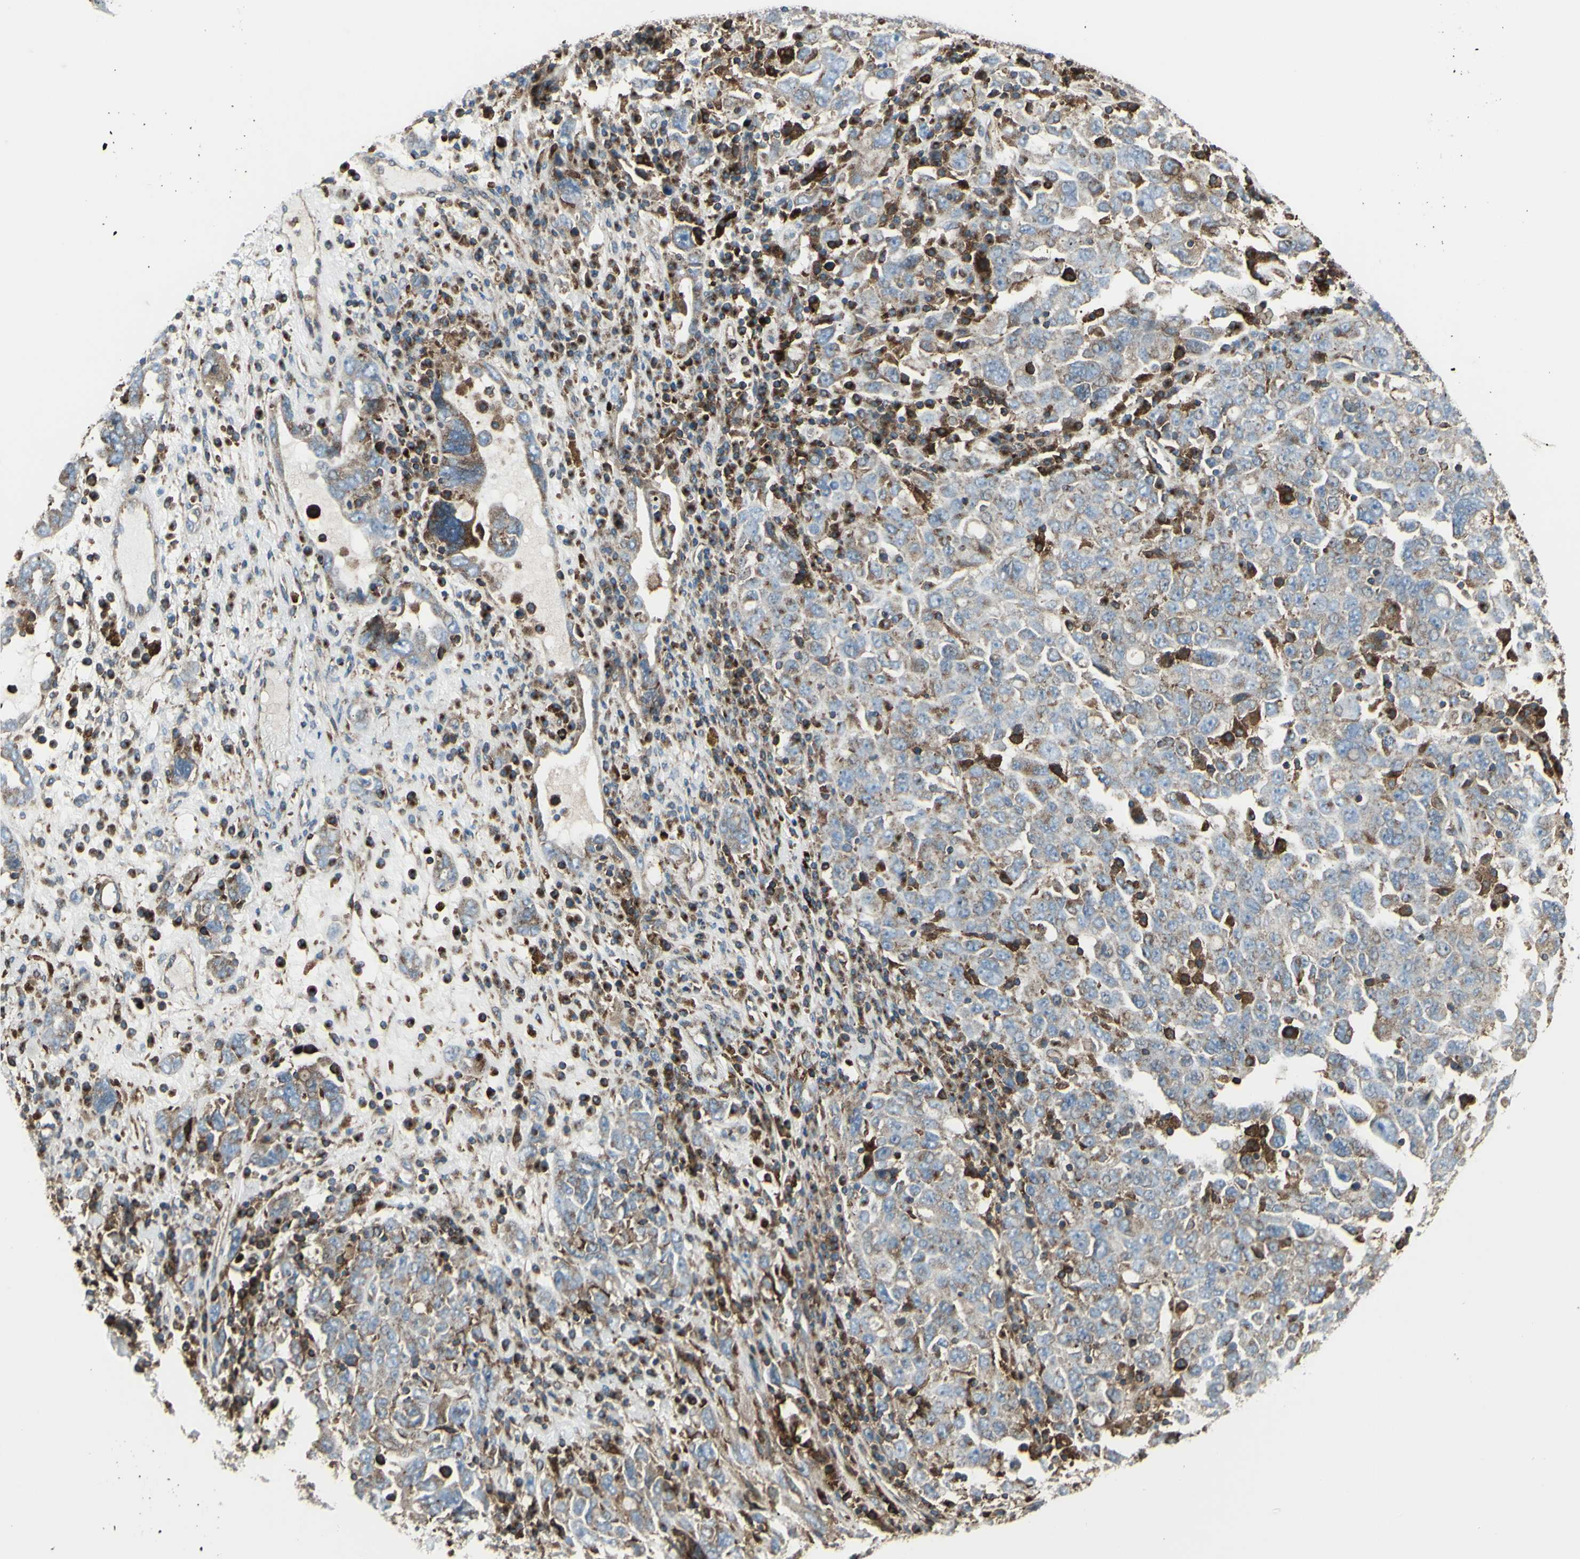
{"staining": {"intensity": "weak", "quantity": ">75%", "location": "cytoplasmic/membranous"}, "tissue": "ovarian cancer", "cell_type": "Tumor cells", "image_type": "cancer", "snomed": [{"axis": "morphology", "description": "Carcinoma, endometroid"}, {"axis": "topography", "description": "Ovary"}], "caption": "Ovarian cancer (endometroid carcinoma) stained with a brown dye reveals weak cytoplasmic/membranous positive staining in about >75% of tumor cells.", "gene": "NAPA", "patient": {"sex": "female", "age": 62}}